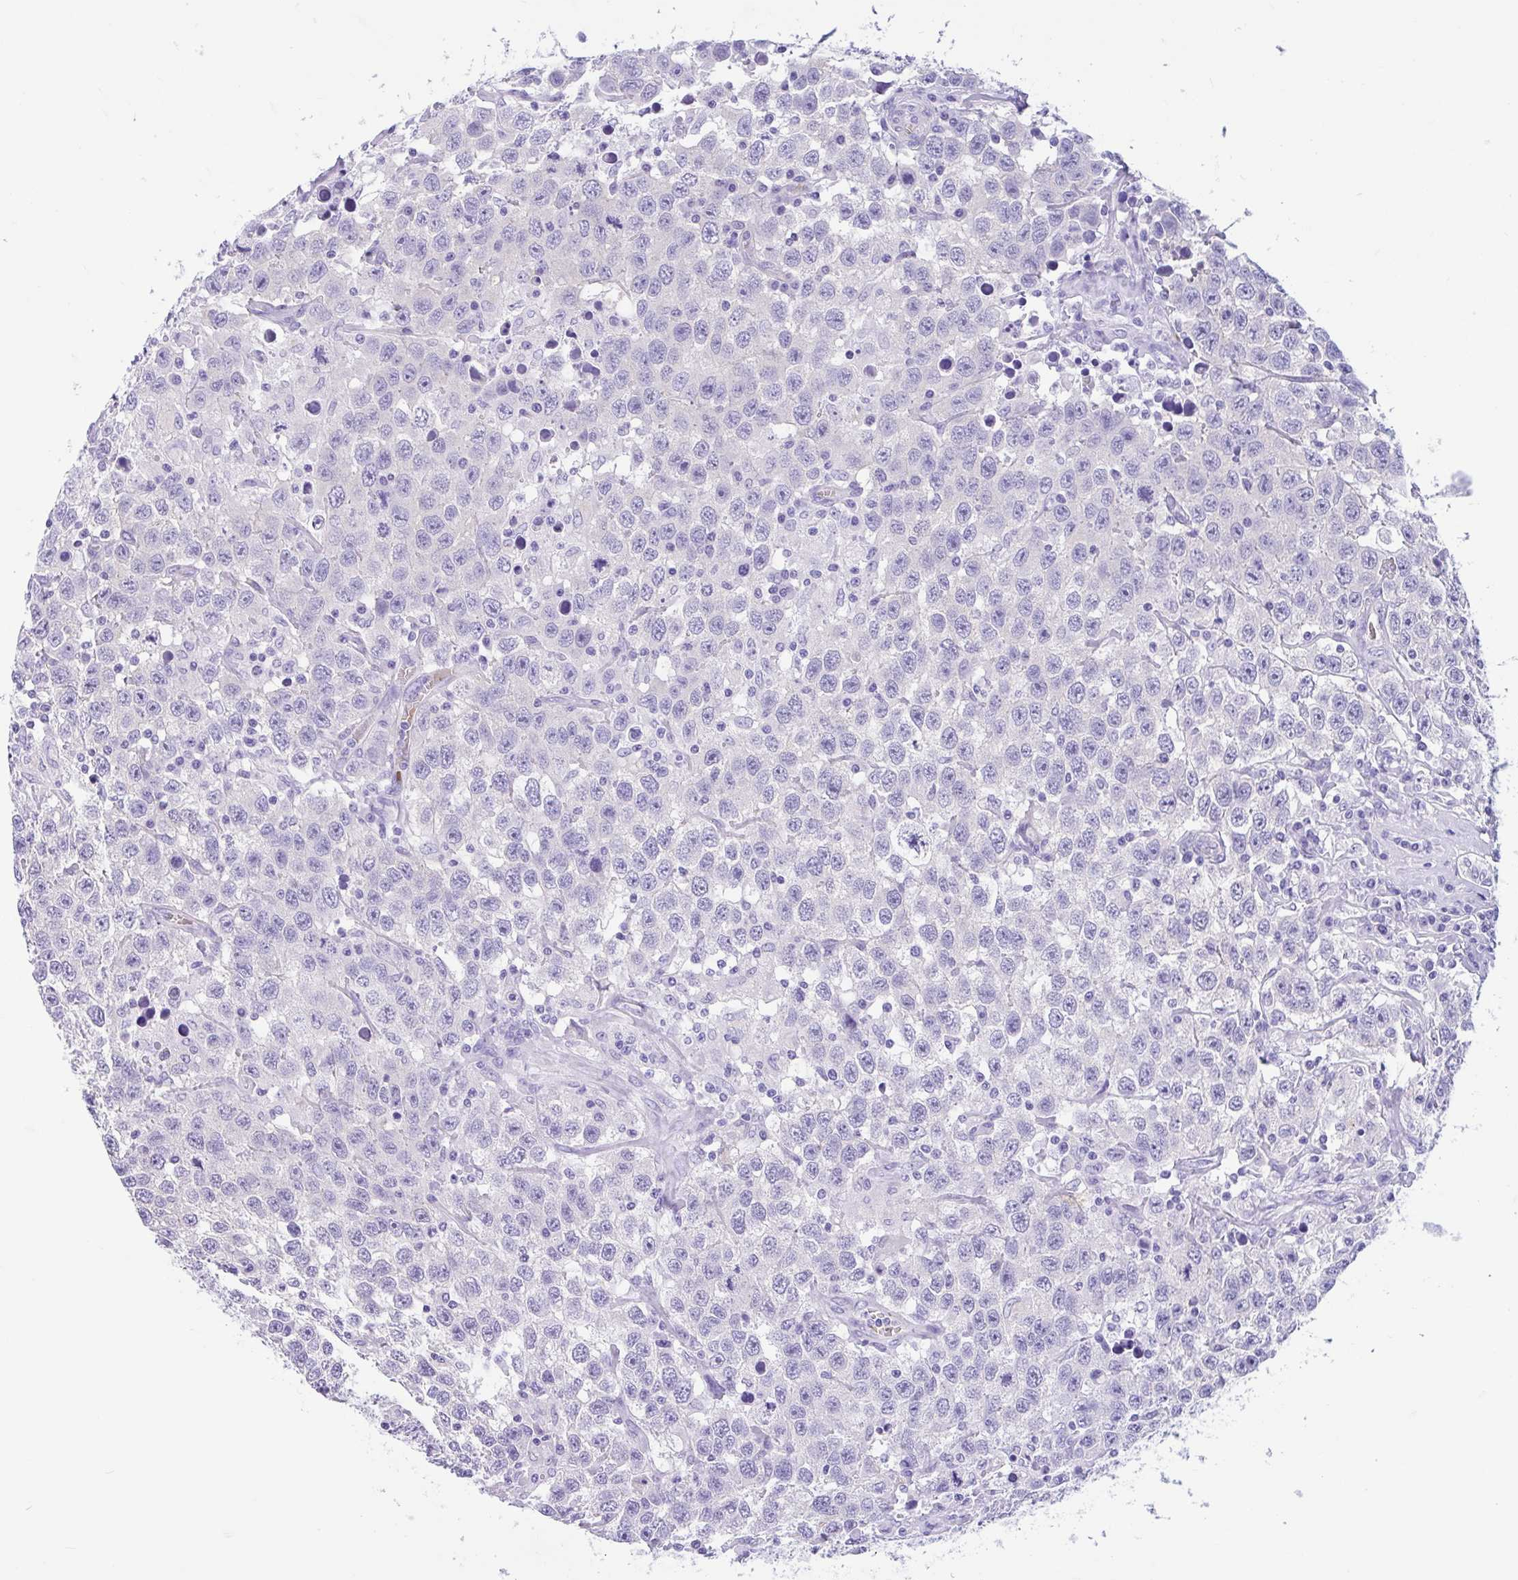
{"staining": {"intensity": "negative", "quantity": "none", "location": "none"}, "tissue": "testis cancer", "cell_type": "Tumor cells", "image_type": "cancer", "snomed": [{"axis": "morphology", "description": "Seminoma, NOS"}, {"axis": "topography", "description": "Testis"}], "caption": "DAB (3,3'-diaminobenzidine) immunohistochemical staining of human testis cancer (seminoma) demonstrates no significant positivity in tumor cells.", "gene": "TMEM79", "patient": {"sex": "male", "age": 41}}